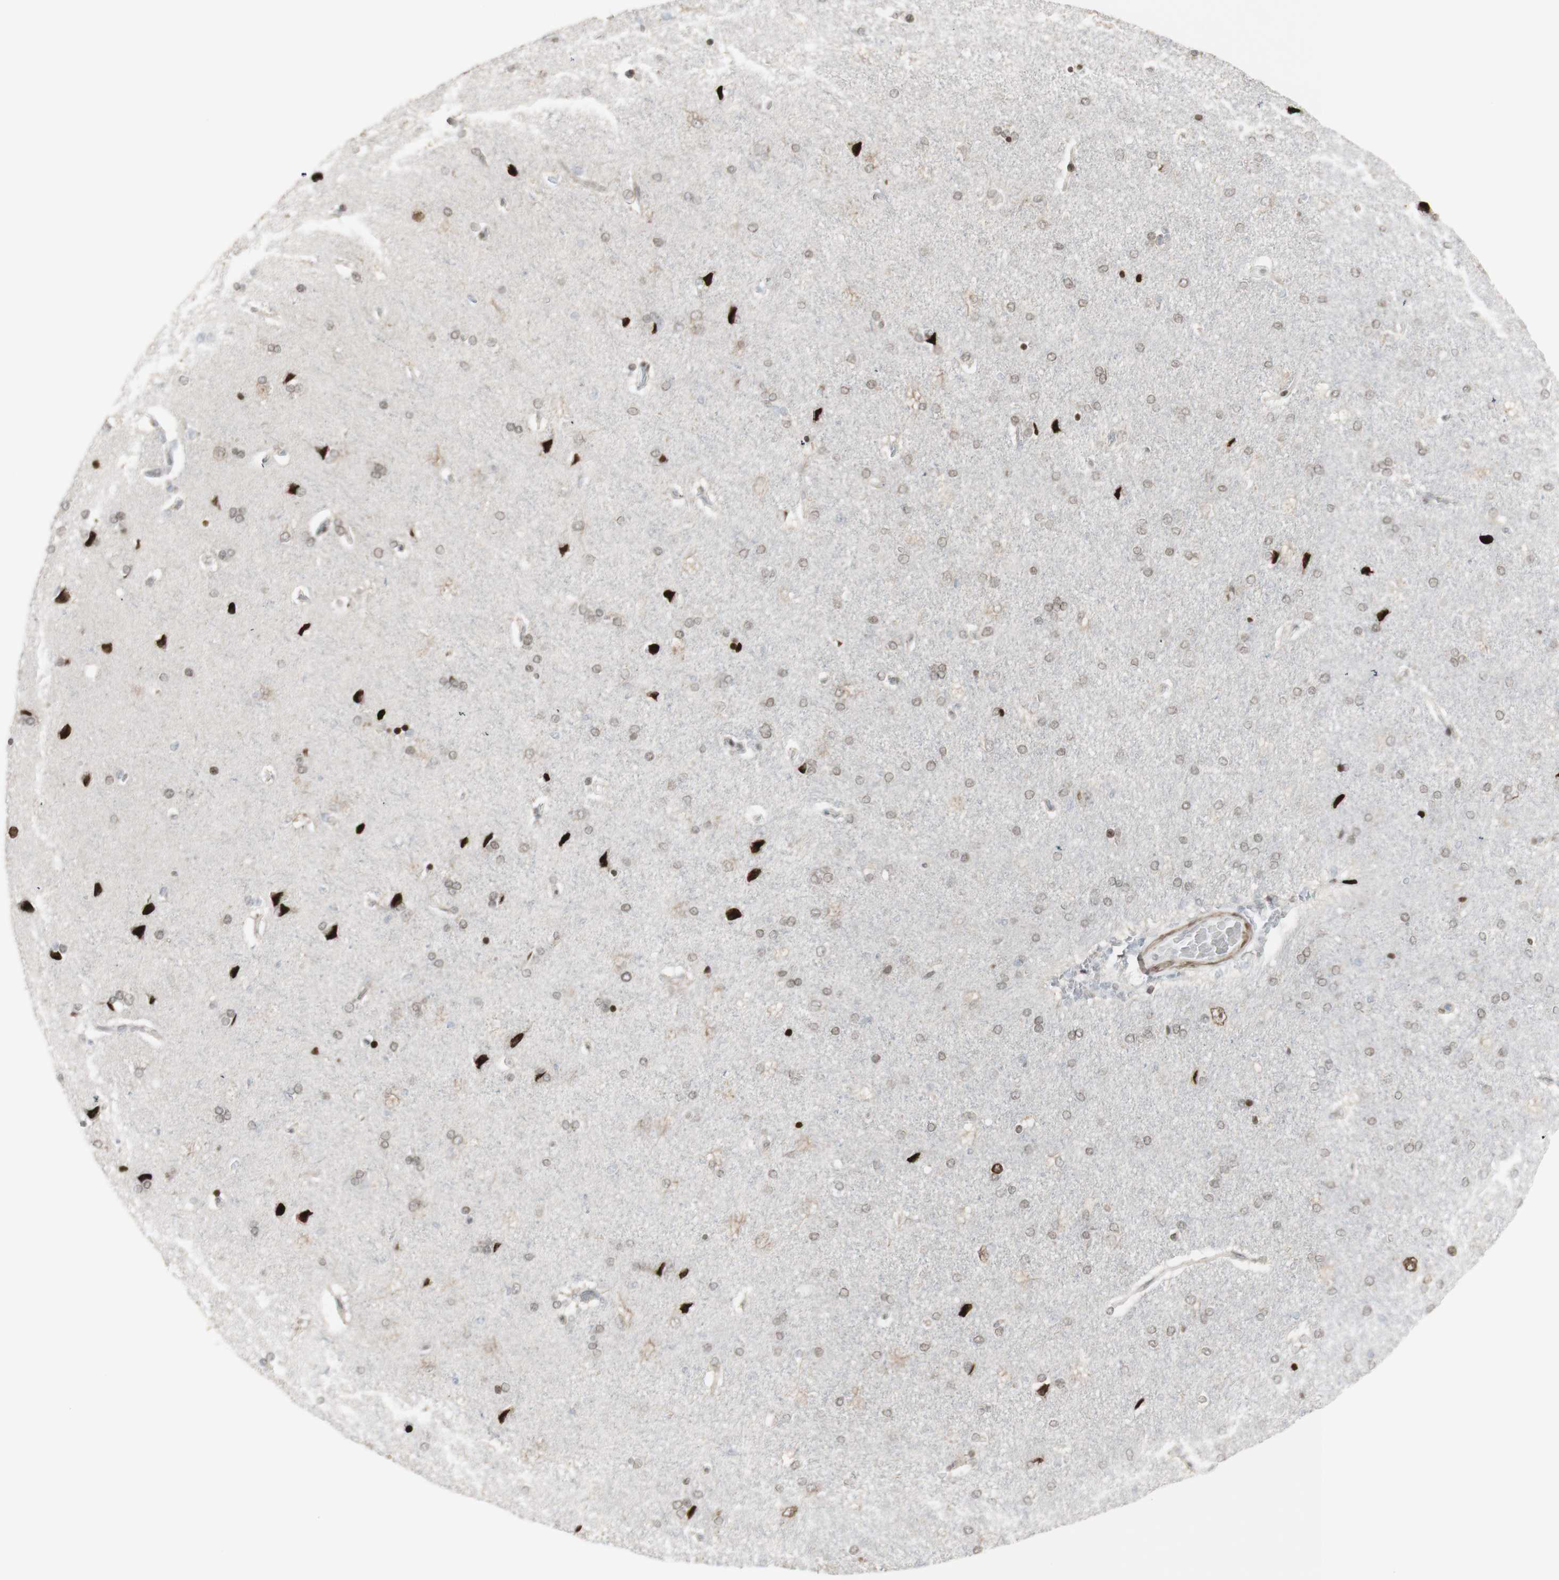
{"staining": {"intensity": "moderate", "quantity": "25%-75%", "location": "cytoplasmic/membranous"}, "tissue": "cerebral cortex", "cell_type": "Endothelial cells", "image_type": "normal", "snomed": [{"axis": "morphology", "description": "Normal tissue, NOS"}, {"axis": "topography", "description": "Cerebral cortex"}], "caption": "A photomicrograph of human cerebral cortex stained for a protein demonstrates moderate cytoplasmic/membranous brown staining in endothelial cells. The staining was performed using DAB (3,3'-diaminobenzidine) to visualize the protein expression in brown, while the nuclei were stained in blue with hematoxylin (Magnification: 20x).", "gene": "C1orf116", "patient": {"sex": "male", "age": 62}}